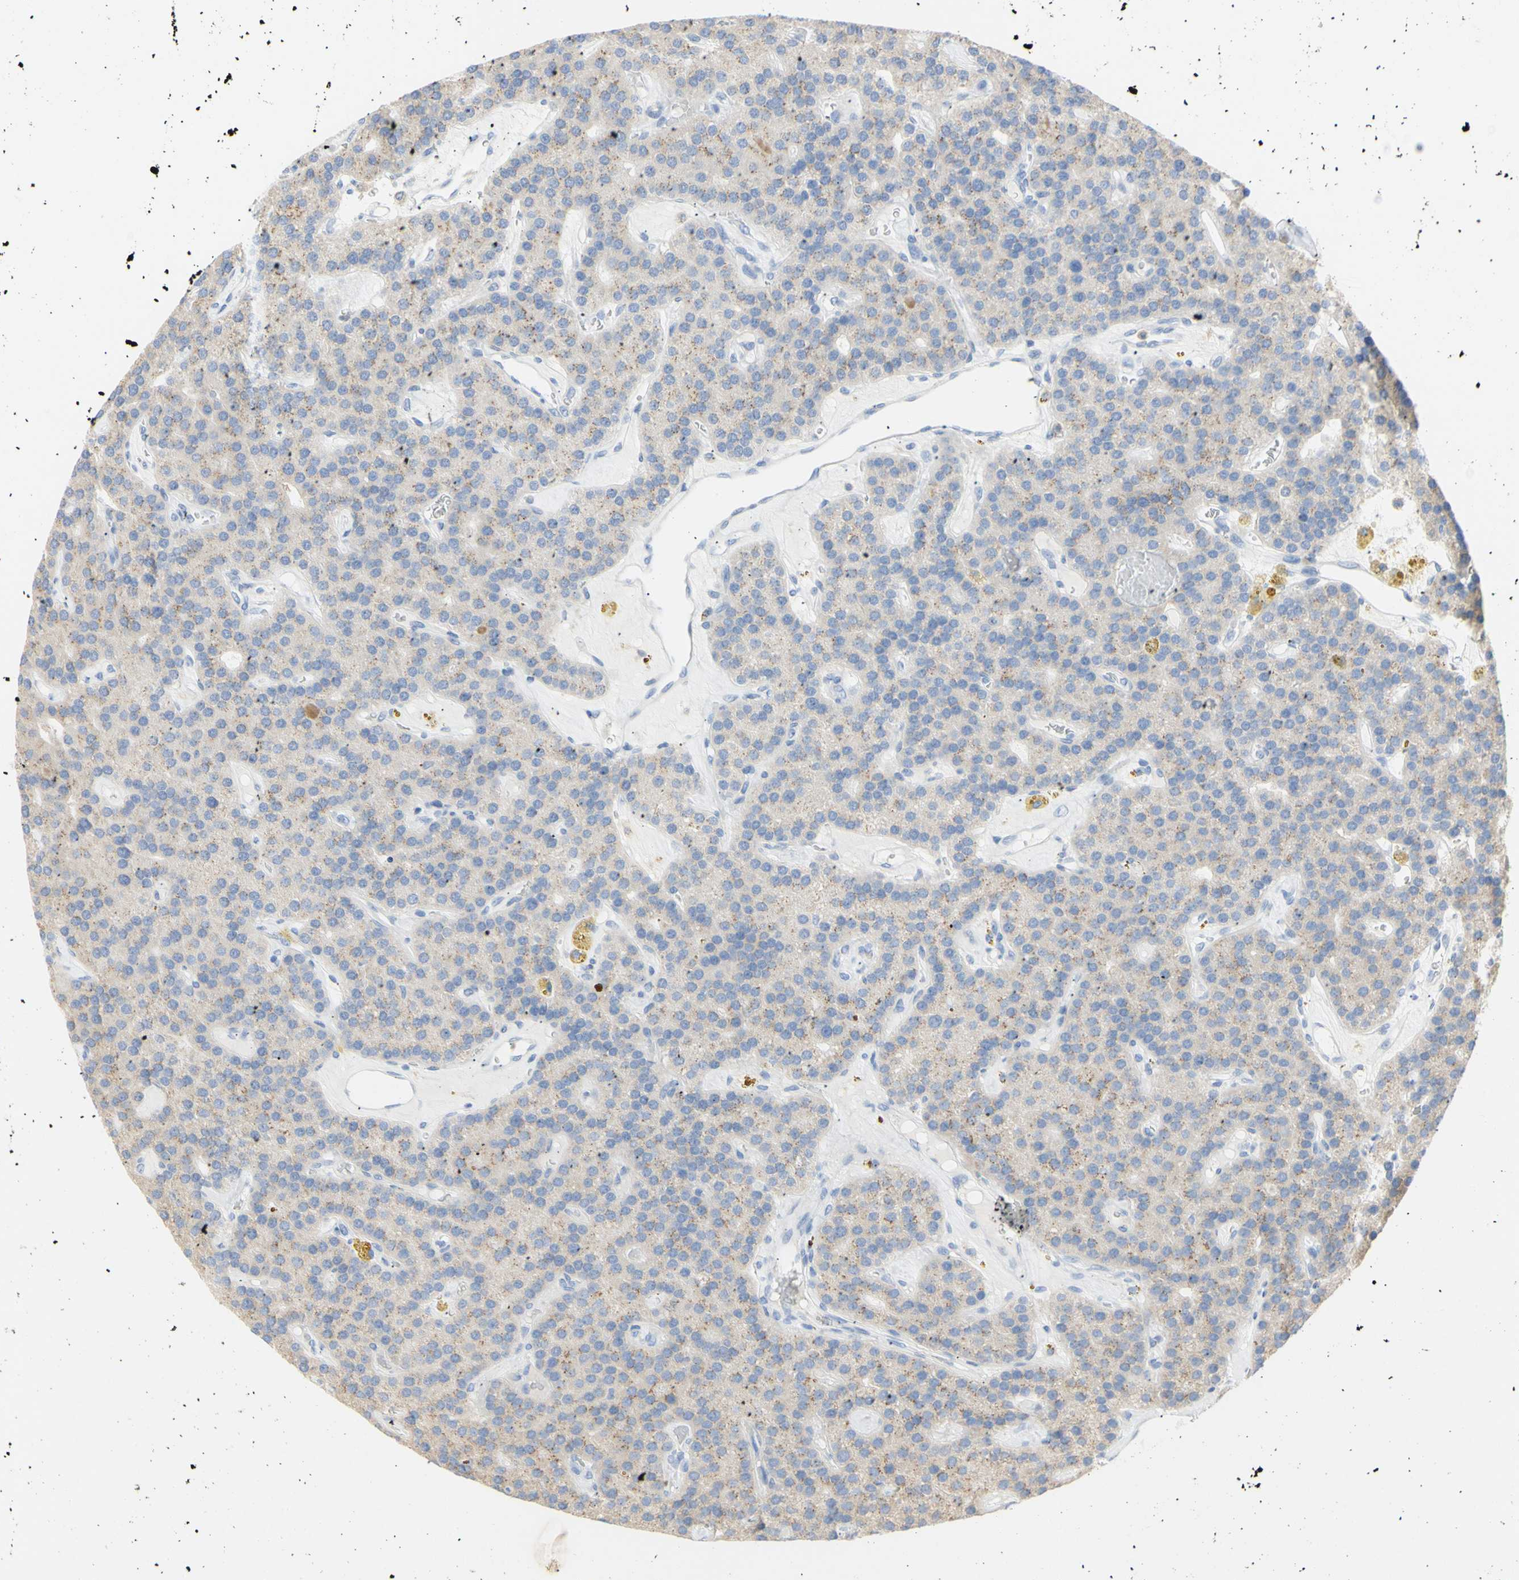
{"staining": {"intensity": "weak", "quantity": ">75%", "location": "cytoplasmic/membranous"}, "tissue": "parathyroid gland", "cell_type": "Glandular cells", "image_type": "normal", "snomed": [{"axis": "morphology", "description": "Normal tissue, NOS"}, {"axis": "morphology", "description": "Adenoma, NOS"}, {"axis": "topography", "description": "Parathyroid gland"}], "caption": "Immunohistochemistry (IHC) of normal parathyroid gland exhibits low levels of weak cytoplasmic/membranous staining in approximately >75% of glandular cells. (Stains: DAB in brown, nuclei in blue, Microscopy: brightfield microscopy at high magnification).", "gene": "B4GALNT3", "patient": {"sex": "female", "age": 86}}